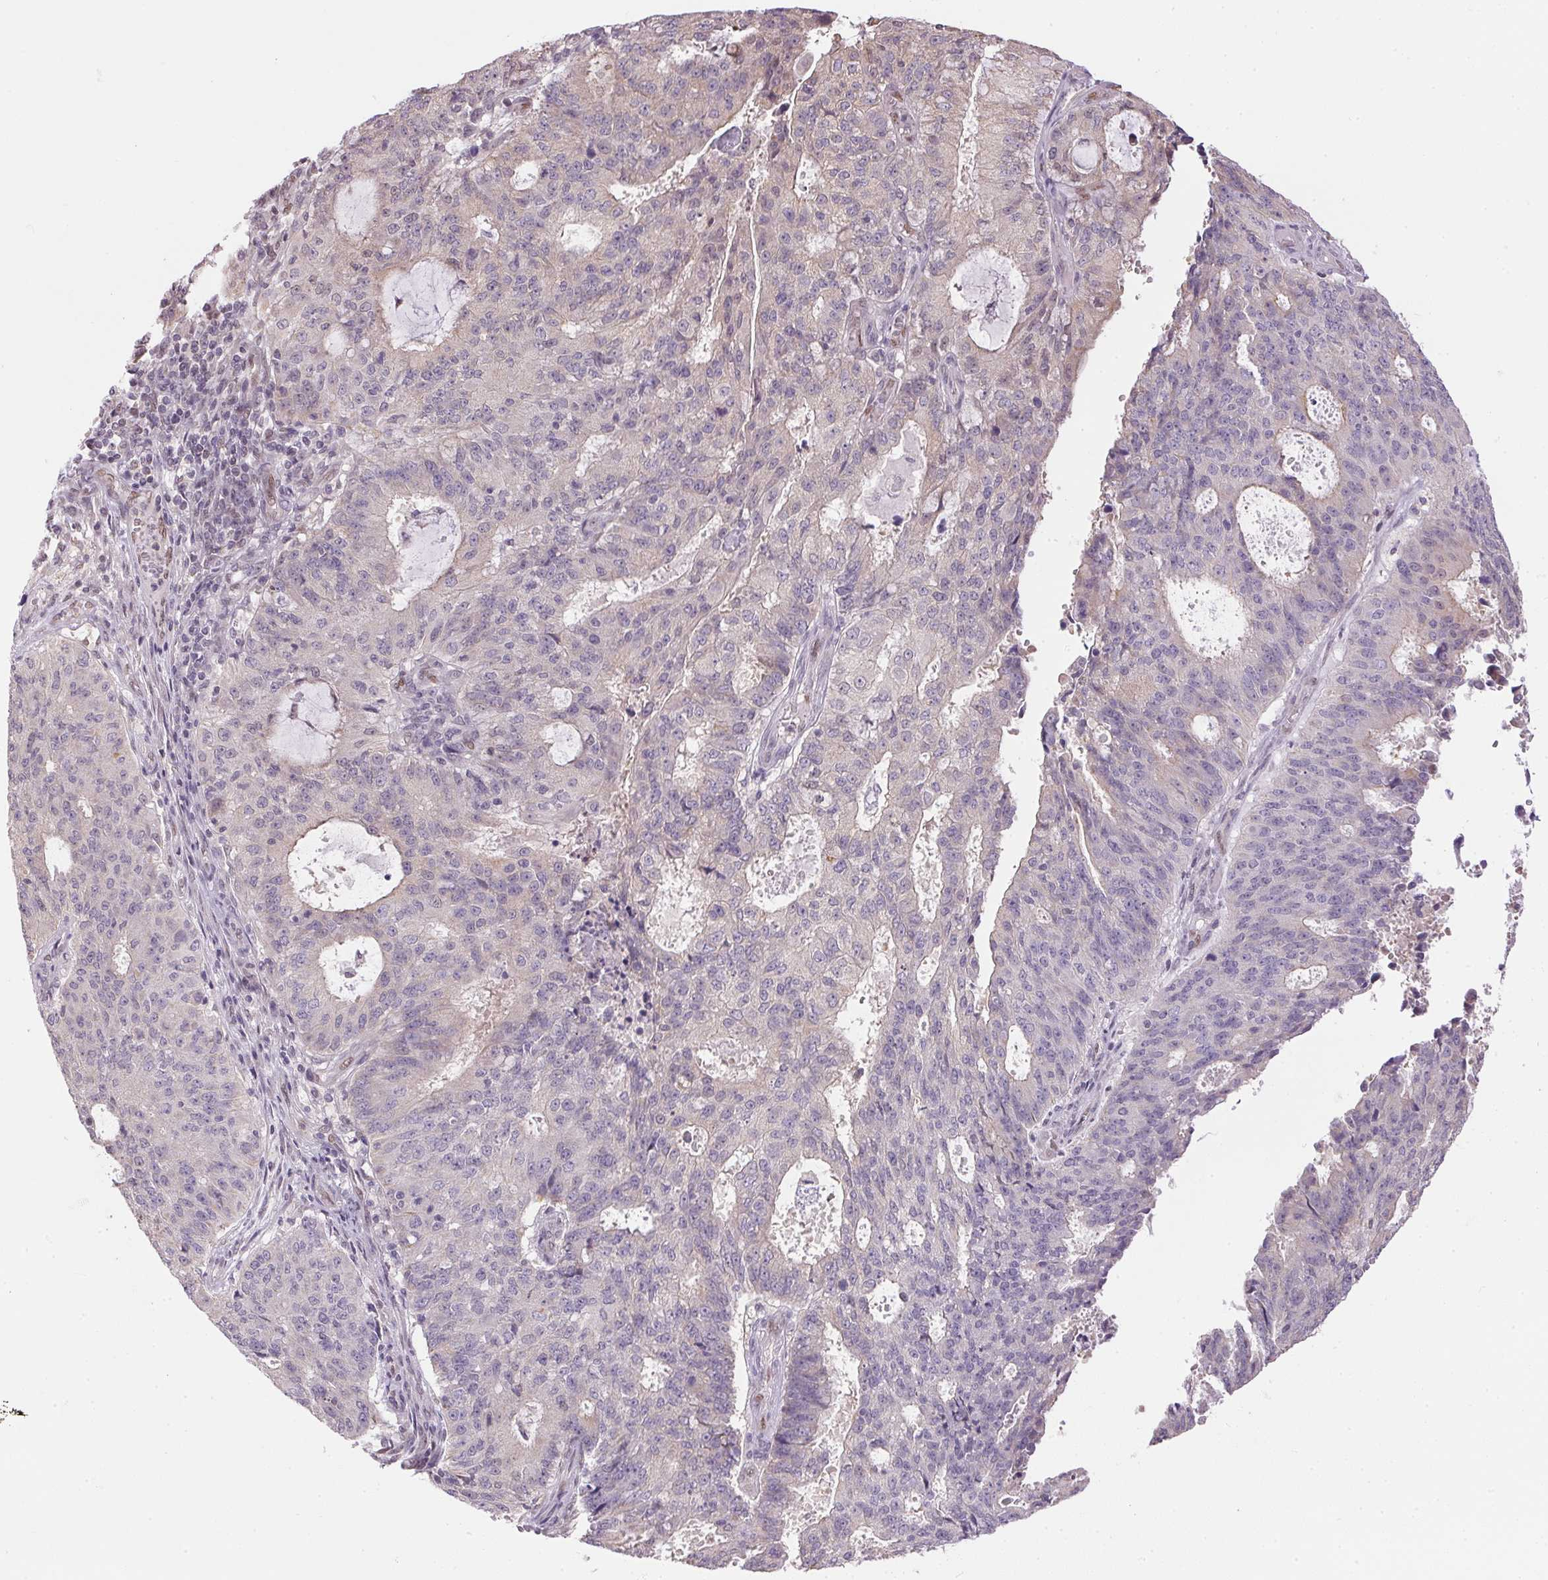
{"staining": {"intensity": "negative", "quantity": "none", "location": "none"}, "tissue": "endometrial cancer", "cell_type": "Tumor cells", "image_type": "cancer", "snomed": [{"axis": "morphology", "description": "Adenocarcinoma, NOS"}, {"axis": "topography", "description": "Endometrium"}], "caption": "There is no significant expression in tumor cells of adenocarcinoma (endometrial).", "gene": "SC5D", "patient": {"sex": "female", "age": 82}}